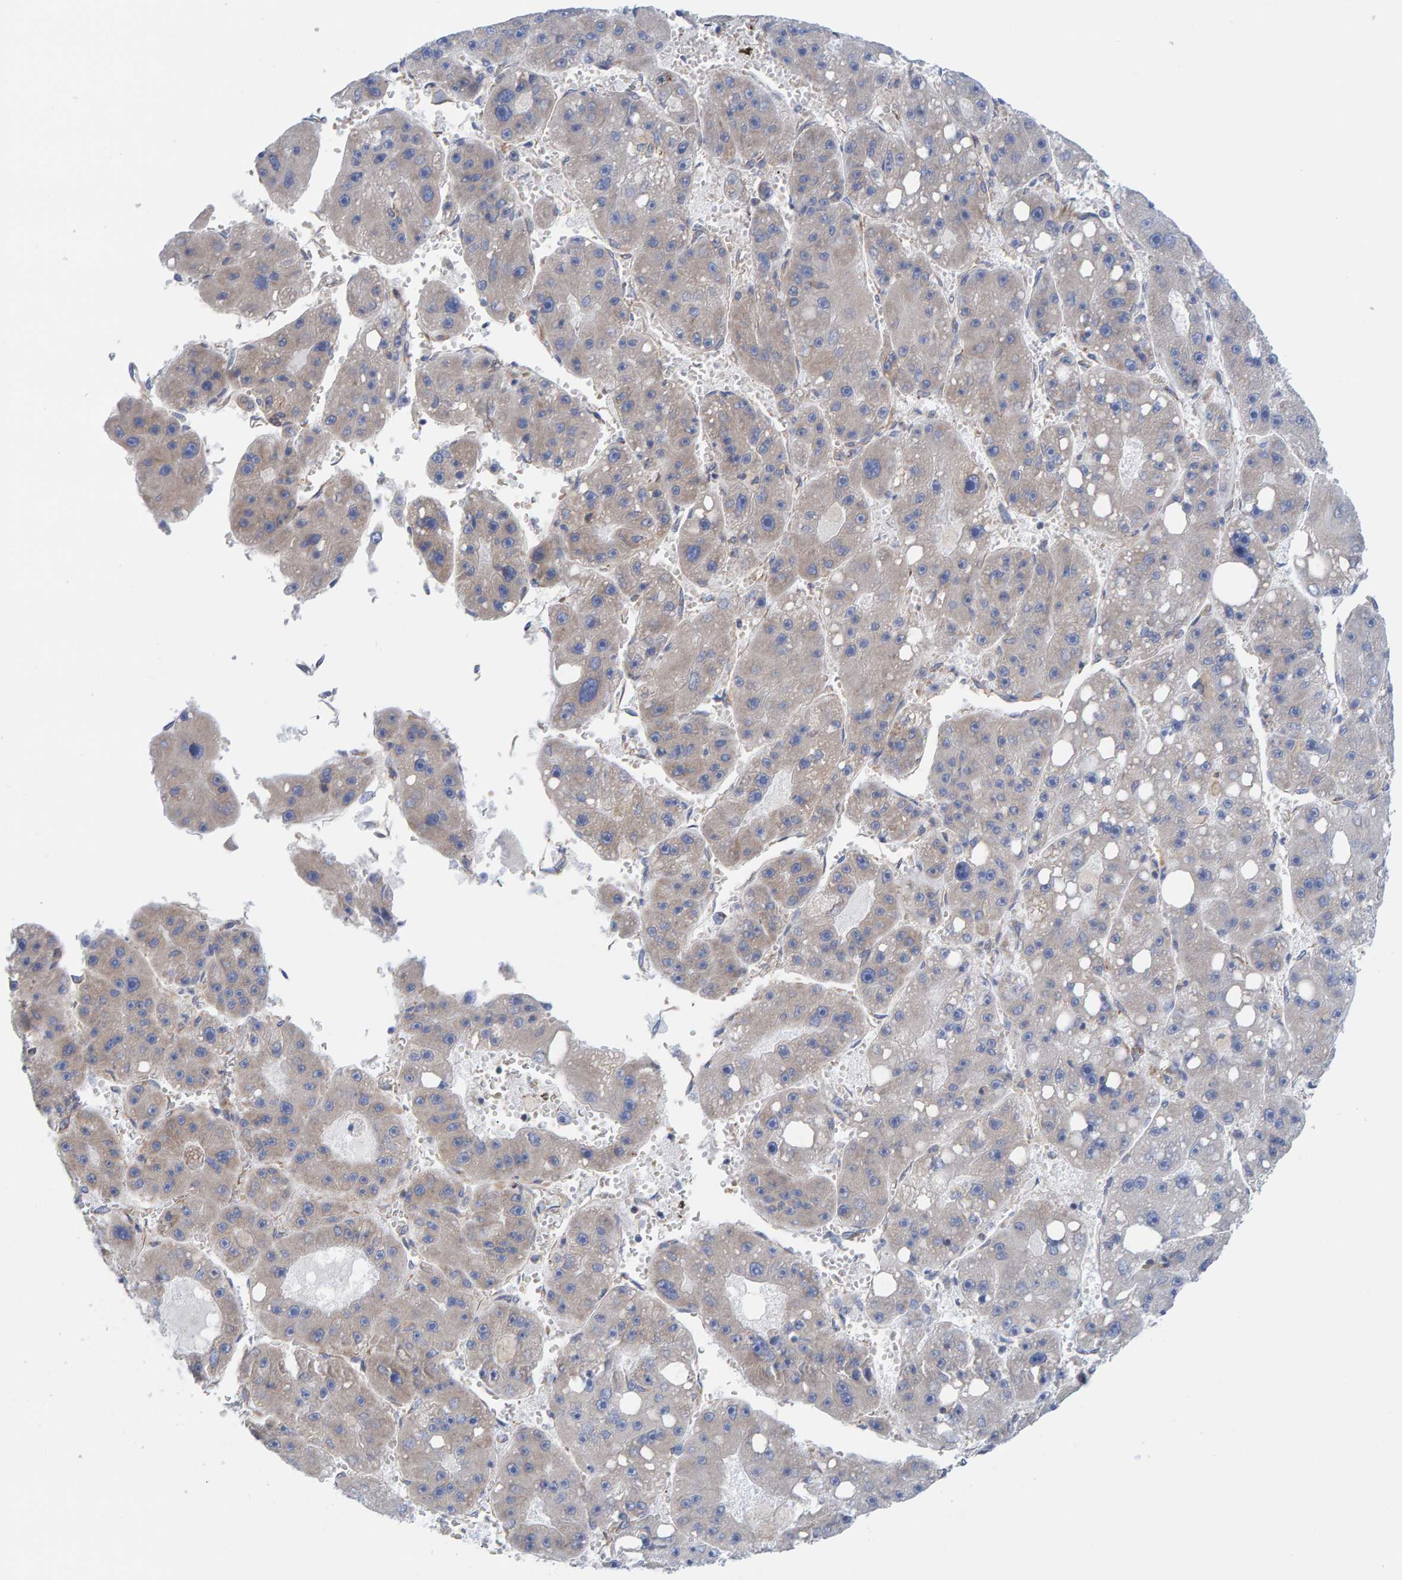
{"staining": {"intensity": "negative", "quantity": "none", "location": "none"}, "tissue": "liver cancer", "cell_type": "Tumor cells", "image_type": "cancer", "snomed": [{"axis": "morphology", "description": "Carcinoma, Hepatocellular, NOS"}, {"axis": "topography", "description": "Liver"}], "caption": "IHC histopathology image of human liver hepatocellular carcinoma stained for a protein (brown), which exhibits no expression in tumor cells.", "gene": "CDK5RAP3", "patient": {"sex": "female", "age": 61}}